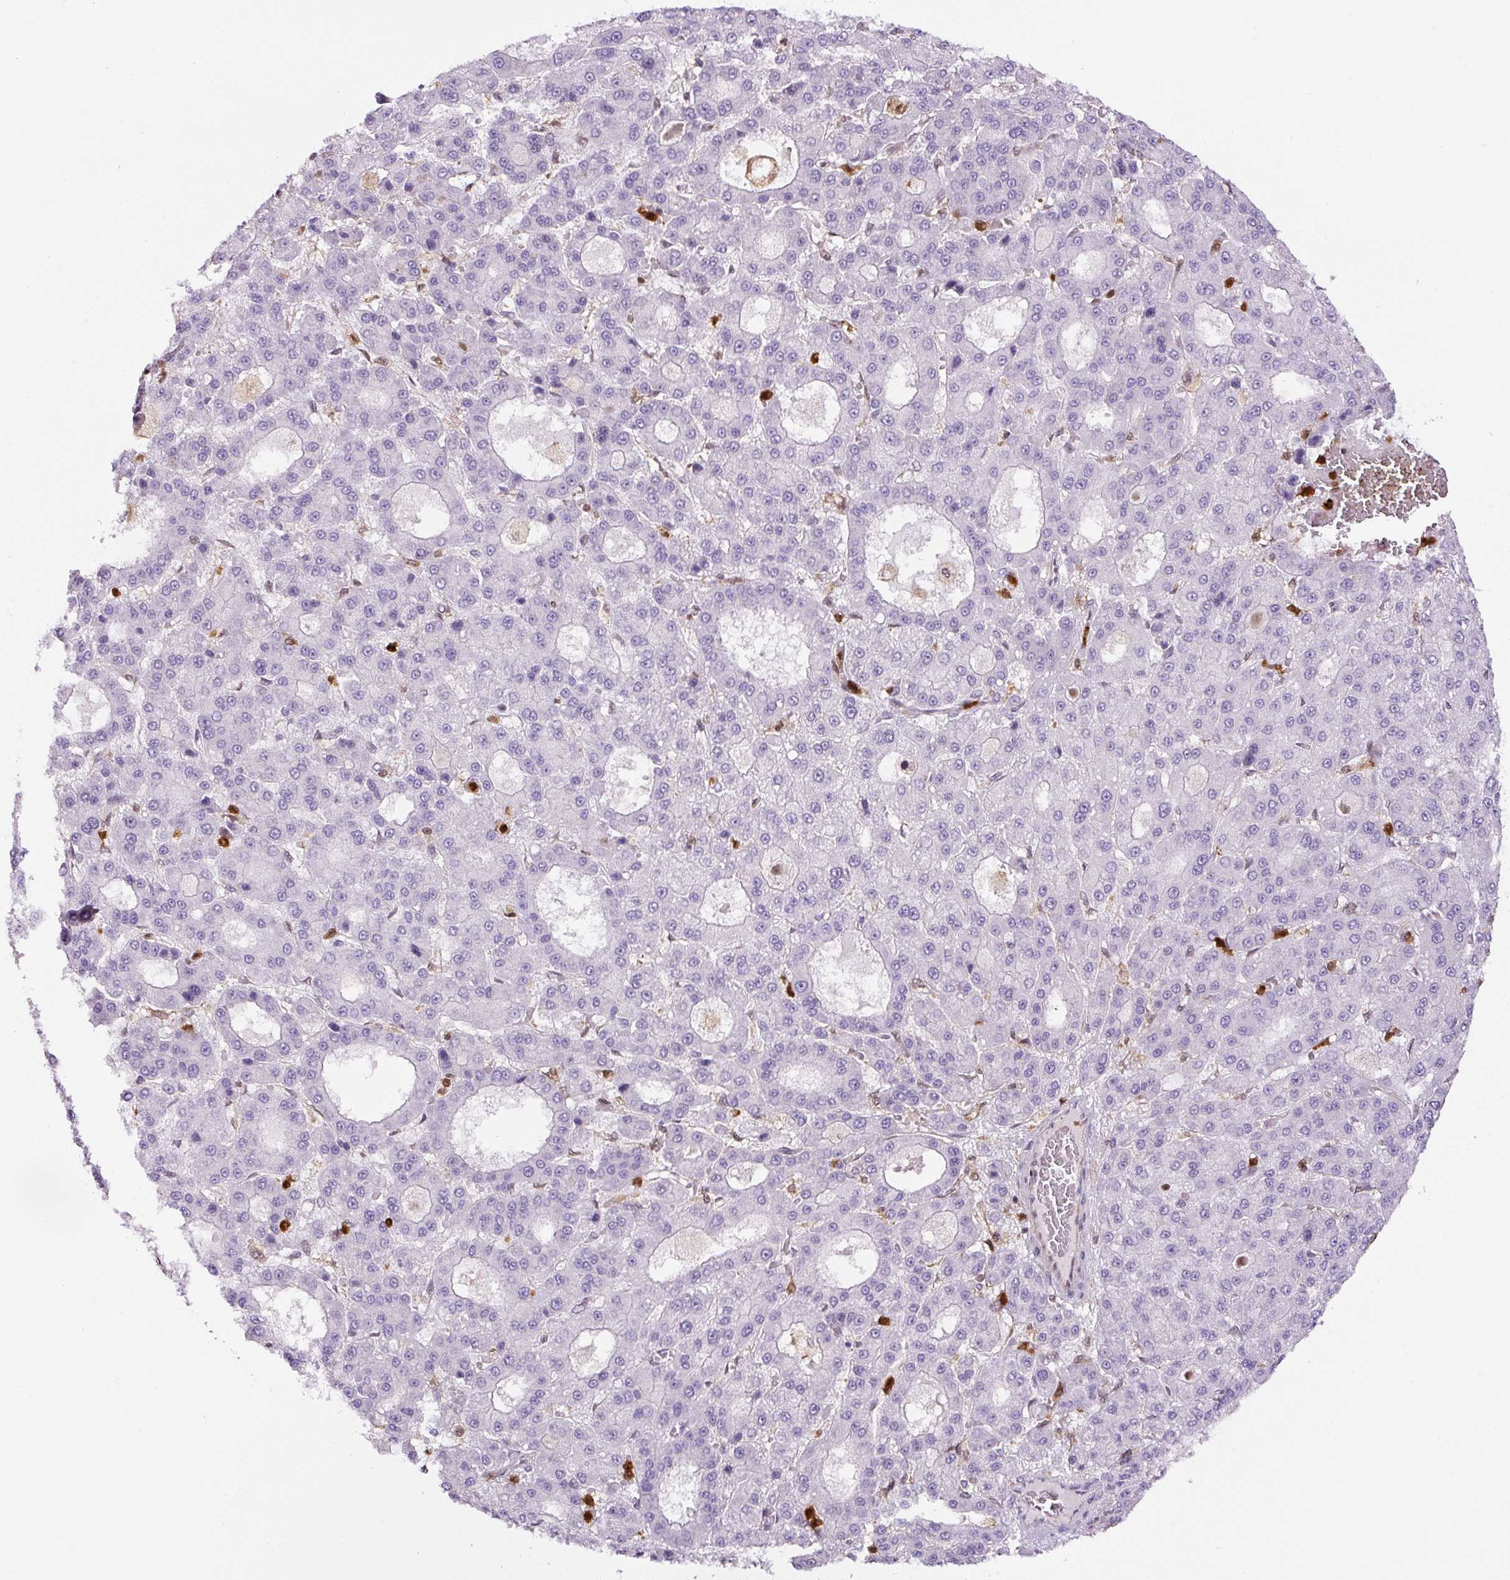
{"staining": {"intensity": "negative", "quantity": "none", "location": "none"}, "tissue": "liver cancer", "cell_type": "Tumor cells", "image_type": "cancer", "snomed": [{"axis": "morphology", "description": "Carcinoma, Hepatocellular, NOS"}, {"axis": "topography", "description": "Liver"}], "caption": "DAB immunohistochemical staining of liver cancer (hepatocellular carcinoma) exhibits no significant positivity in tumor cells.", "gene": "ANXA1", "patient": {"sex": "male", "age": 70}}